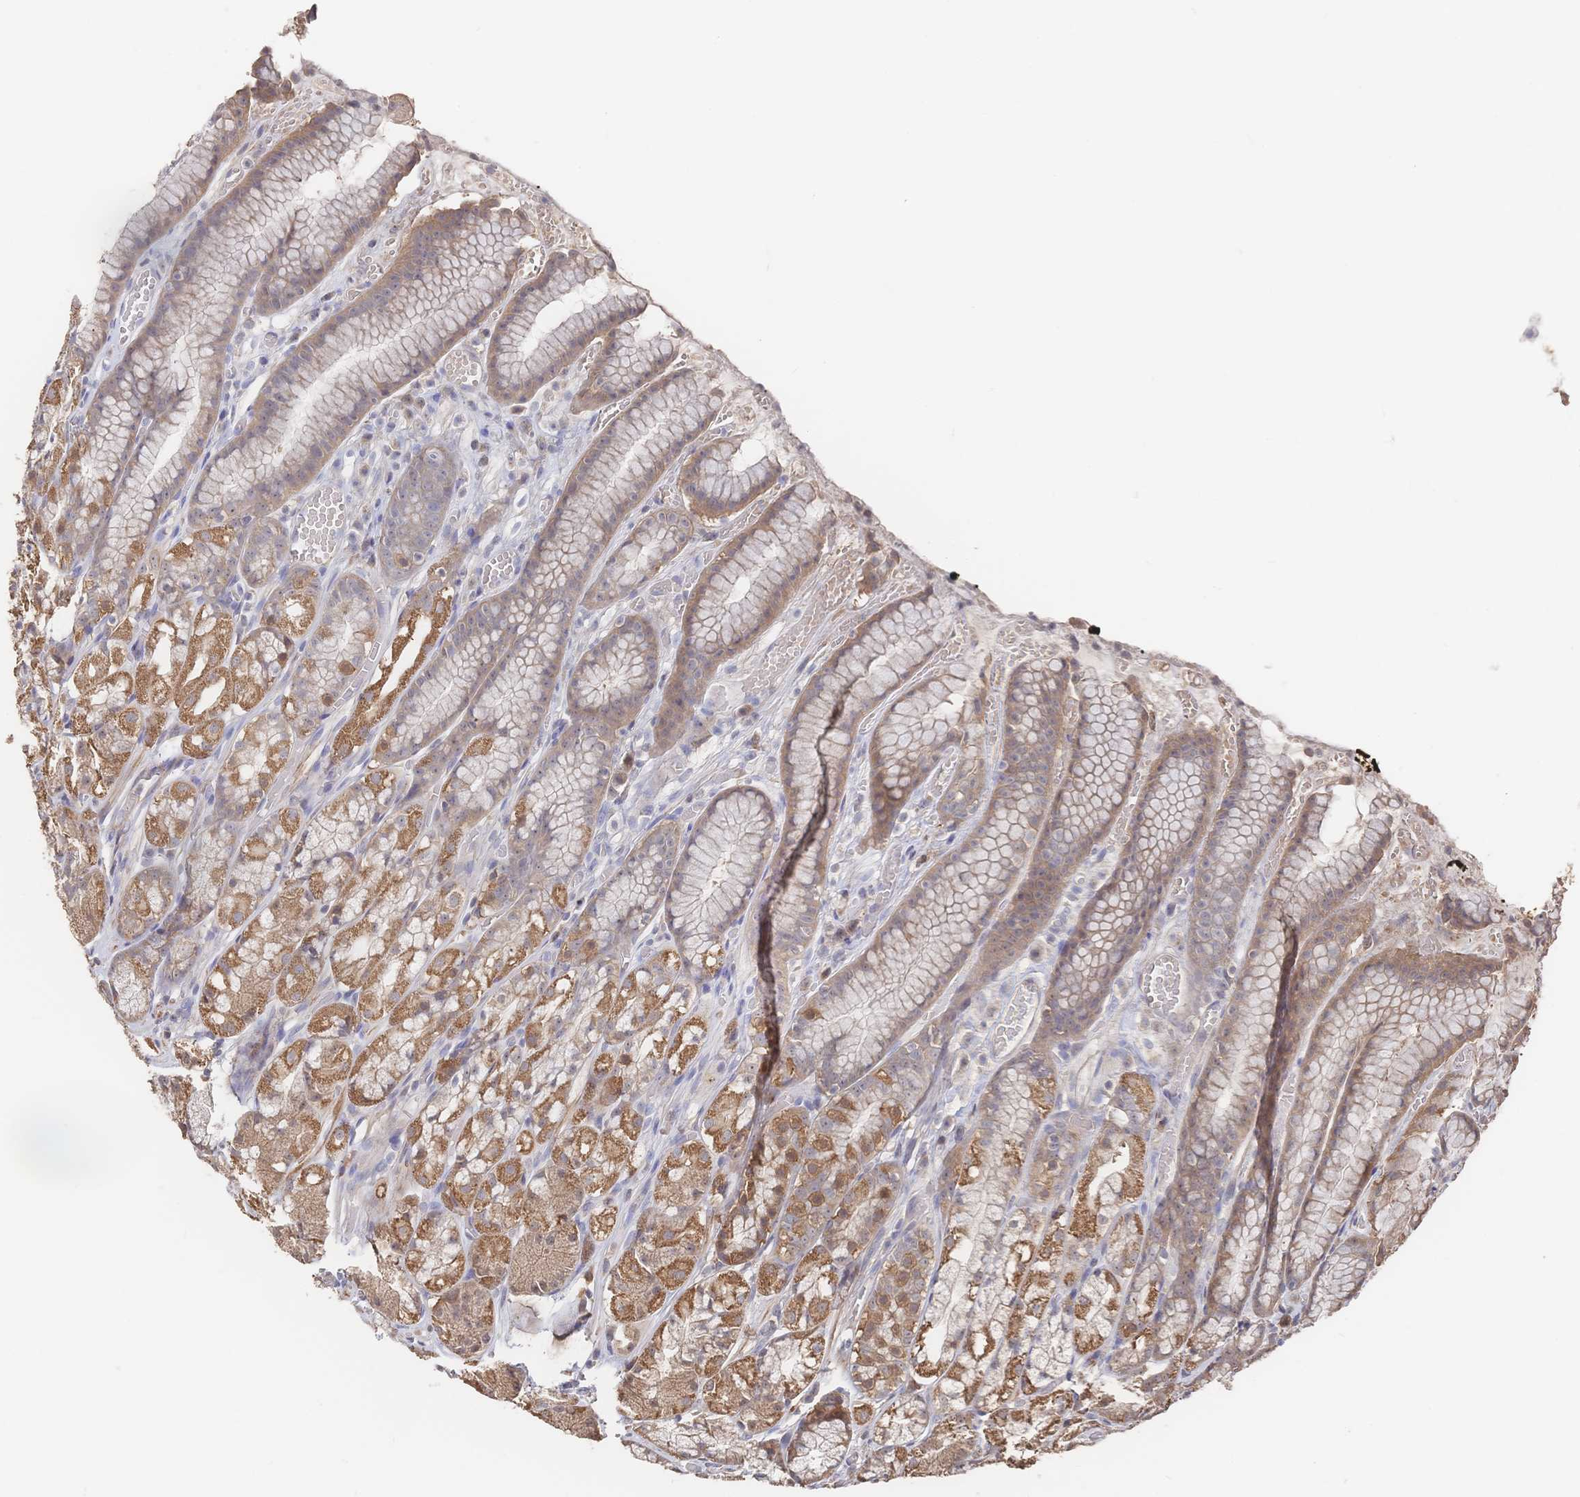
{"staining": {"intensity": "moderate", "quantity": ">75%", "location": "cytoplasmic/membranous"}, "tissue": "stomach", "cell_type": "Glandular cells", "image_type": "normal", "snomed": [{"axis": "morphology", "description": "Normal tissue, NOS"}, {"axis": "topography", "description": "Smooth muscle"}, {"axis": "topography", "description": "Stomach"}], "caption": "High-magnification brightfield microscopy of benign stomach stained with DAB (3,3'-diaminobenzidine) (brown) and counterstained with hematoxylin (blue). glandular cells exhibit moderate cytoplasmic/membranous positivity is present in about>75% of cells.", "gene": "DNAJA4", "patient": {"sex": "male", "age": 70}}